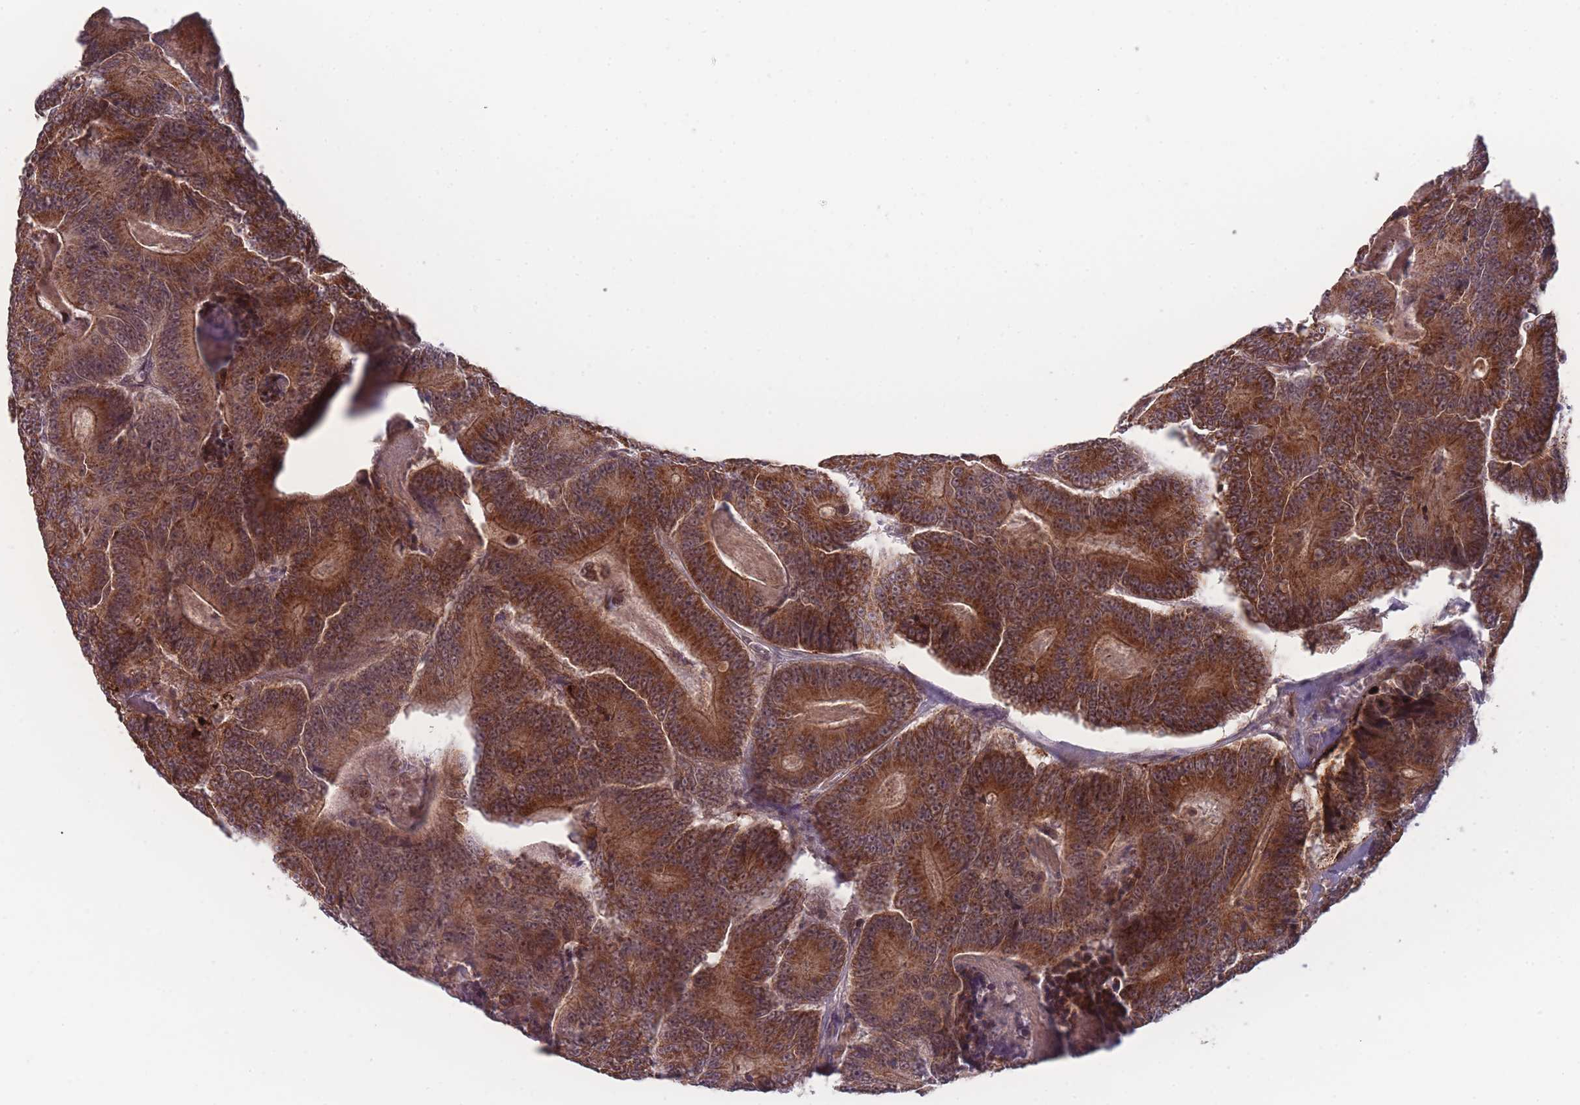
{"staining": {"intensity": "strong", "quantity": ">75%", "location": "cytoplasmic/membranous"}, "tissue": "colorectal cancer", "cell_type": "Tumor cells", "image_type": "cancer", "snomed": [{"axis": "morphology", "description": "Adenocarcinoma, NOS"}, {"axis": "topography", "description": "Colon"}], "caption": "Colorectal cancer stained for a protein (brown) displays strong cytoplasmic/membranous positive positivity in approximately >75% of tumor cells.", "gene": "TMEM232", "patient": {"sex": "male", "age": 83}}